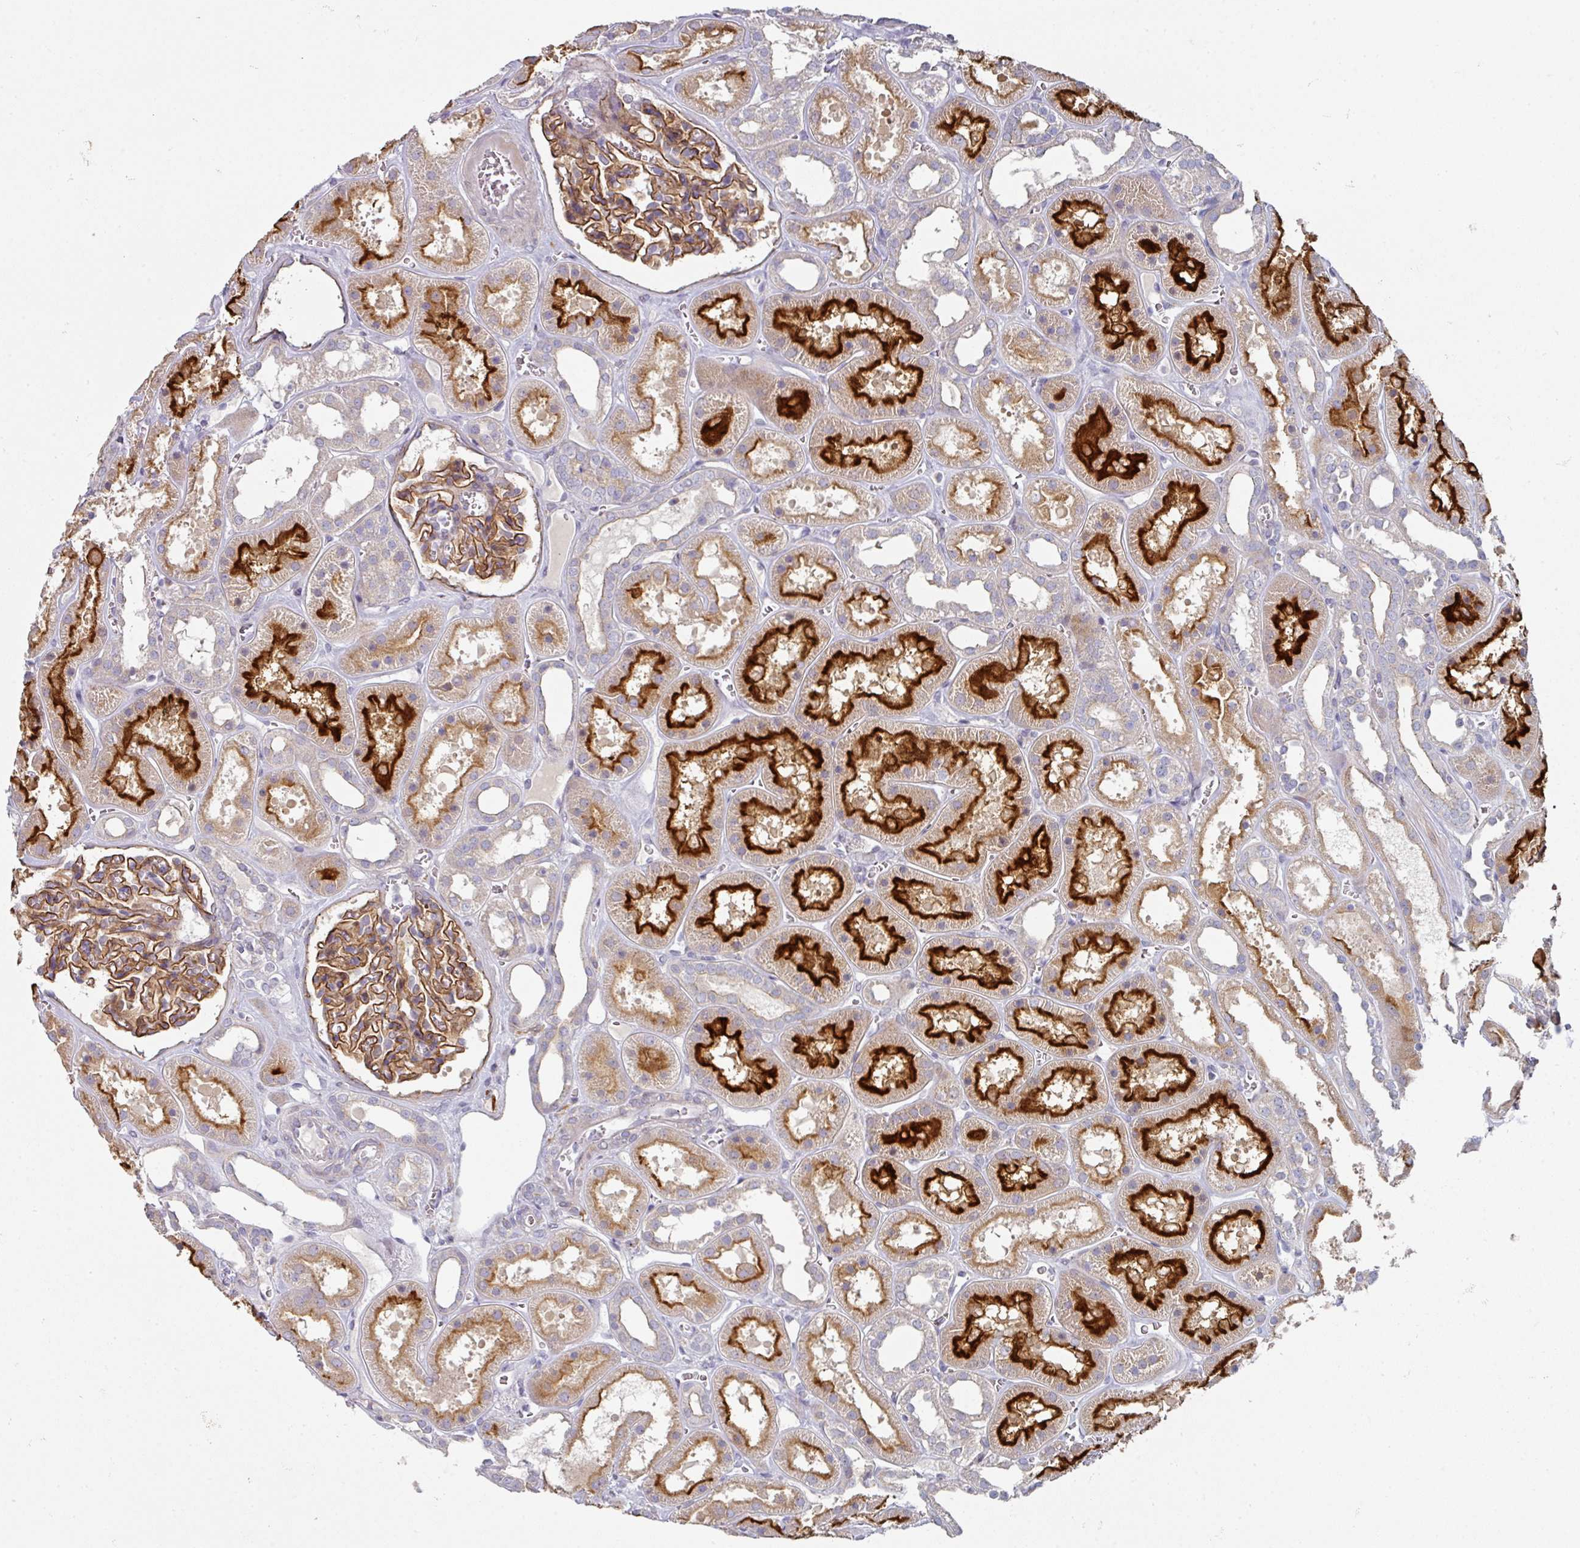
{"staining": {"intensity": "moderate", "quantity": ">75%", "location": "cytoplasmic/membranous"}, "tissue": "kidney", "cell_type": "Cells in glomeruli", "image_type": "normal", "snomed": [{"axis": "morphology", "description": "Normal tissue, NOS"}, {"axis": "topography", "description": "Kidney"}], "caption": "A medium amount of moderate cytoplasmic/membranous positivity is appreciated in approximately >75% of cells in glomeruli in benign kidney. (brown staining indicates protein expression, while blue staining denotes nuclei).", "gene": "WSB2", "patient": {"sex": "female", "age": 41}}